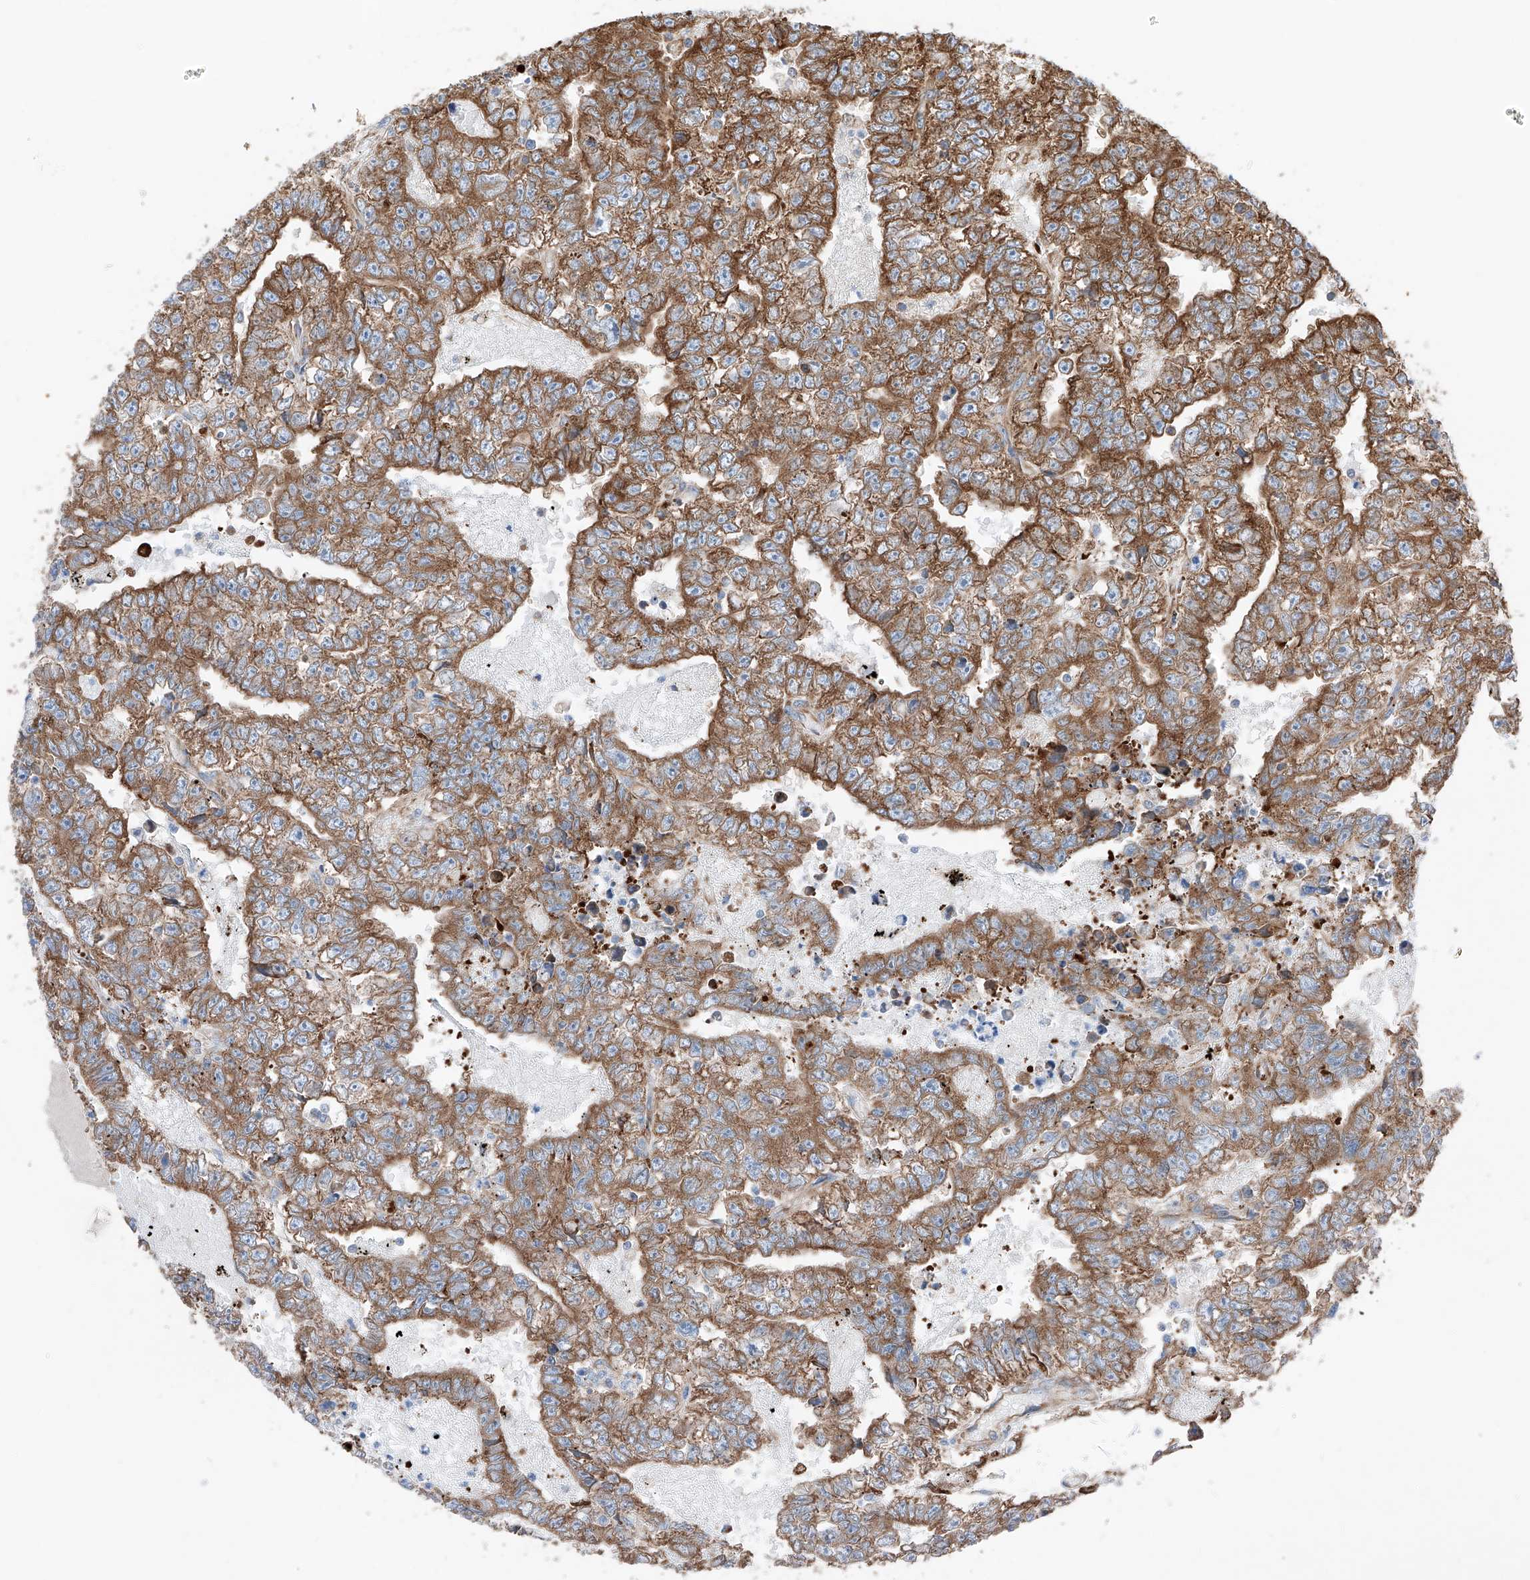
{"staining": {"intensity": "moderate", "quantity": ">75%", "location": "cytoplasmic/membranous"}, "tissue": "testis cancer", "cell_type": "Tumor cells", "image_type": "cancer", "snomed": [{"axis": "morphology", "description": "Carcinoma, Embryonal, NOS"}, {"axis": "topography", "description": "Testis"}], "caption": "This histopathology image exhibits embryonal carcinoma (testis) stained with immunohistochemistry to label a protein in brown. The cytoplasmic/membranous of tumor cells show moderate positivity for the protein. Nuclei are counter-stained blue.", "gene": "CRELD1", "patient": {"sex": "male", "age": 25}}